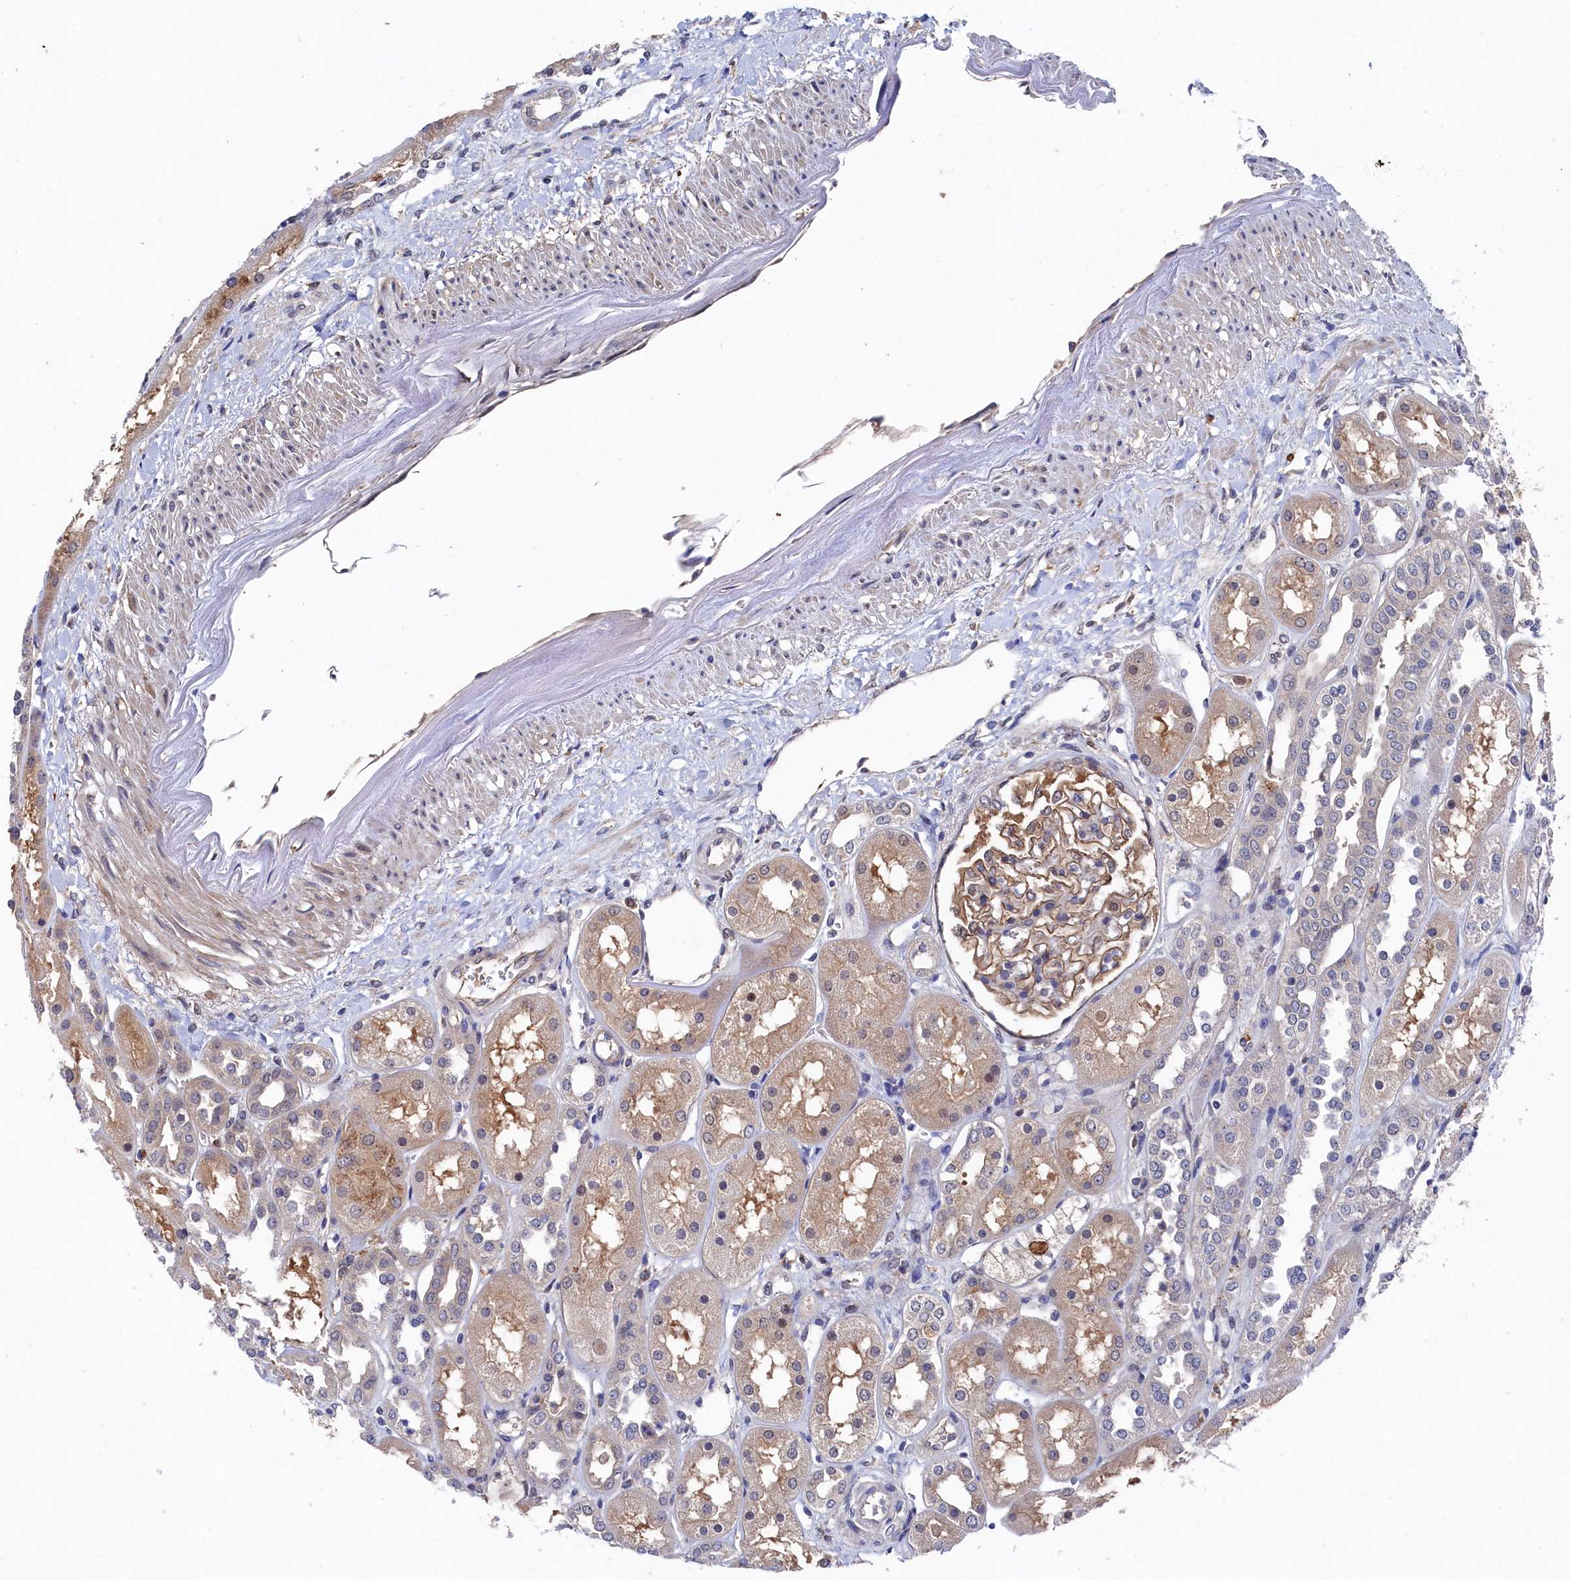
{"staining": {"intensity": "moderate", "quantity": ">75%", "location": "cytoplasmic/membranous"}, "tissue": "kidney", "cell_type": "Cells in glomeruli", "image_type": "normal", "snomed": [{"axis": "morphology", "description": "Normal tissue, NOS"}, {"axis": "topography", "description": "Kidney"}], "caption": "Immunohistochemistry (IHC) (DAB (3,3'-diaminobenzidine)) staining of normal kidney shows moderate cytoplasmic/membranous protein expression in about >75% of cells in glomeruli. (IHC, brightfield microscopy, high magnification).", "gene": "RNH1", "patient": {"sex": "male", "age": 70}}